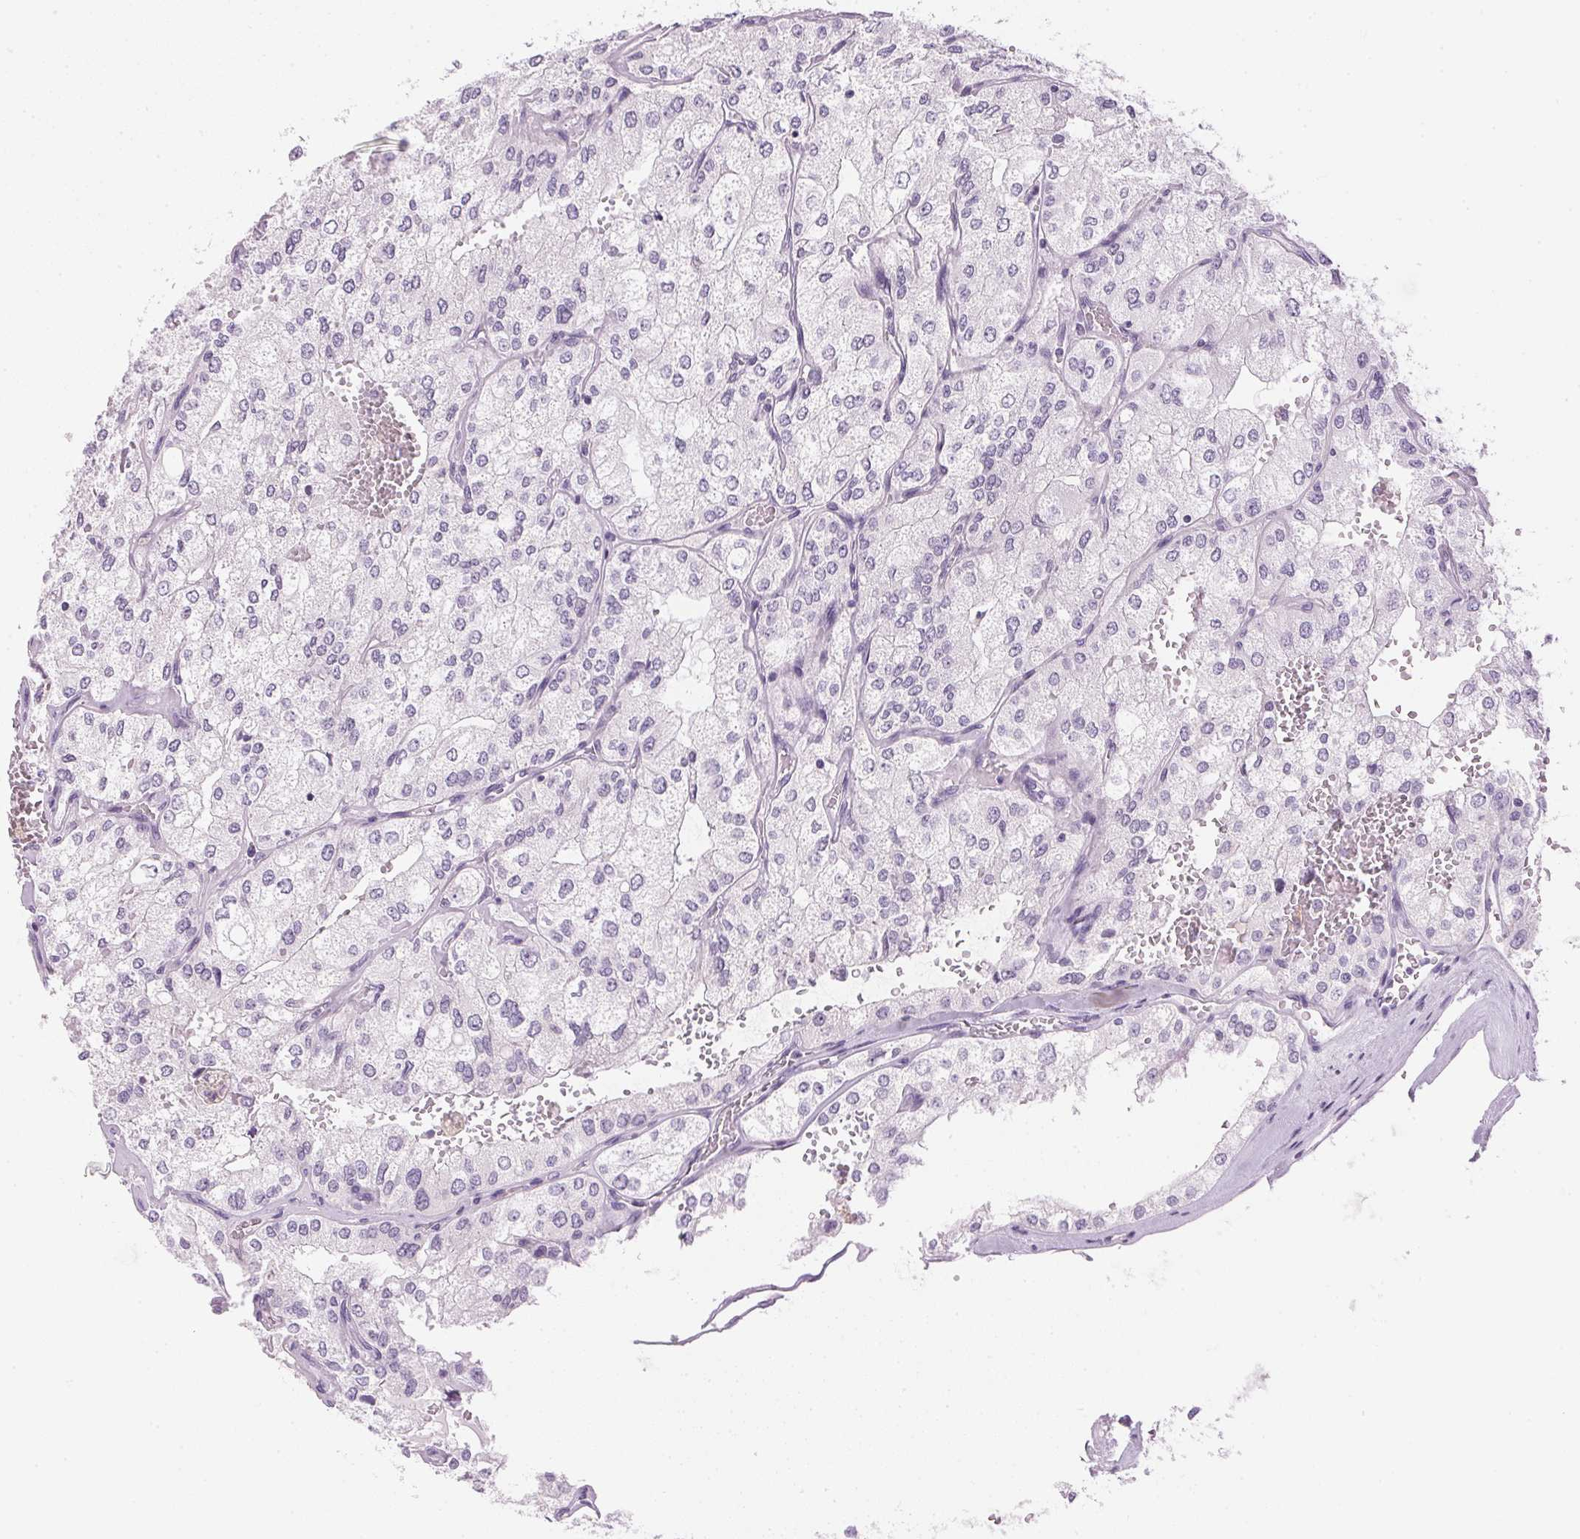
{"staining": {"intensity": "negative", "quantity": "none", "location": "none"}, "tissue": "renal cancer", "cell_type": "Tumor cells", "image_type": "cancer", "snomed": [{"axis": "morphology", "description": "Adenocarcinoma, NOS"}, {"axis": "topography", "description": "Kidney"}], "caption": "Immunohistochemistry micrograph of neoplastic tissue: renal adenocarcinoma stained with DAB reveals no significant protein positivity in tumor cells. (DAB (3,3'-diaminobenzidine) IHC visualized using brightfield microscopy, high magnification).", "gene": "IGFBP1", "patient": {"sex": "female", "age": 70}}